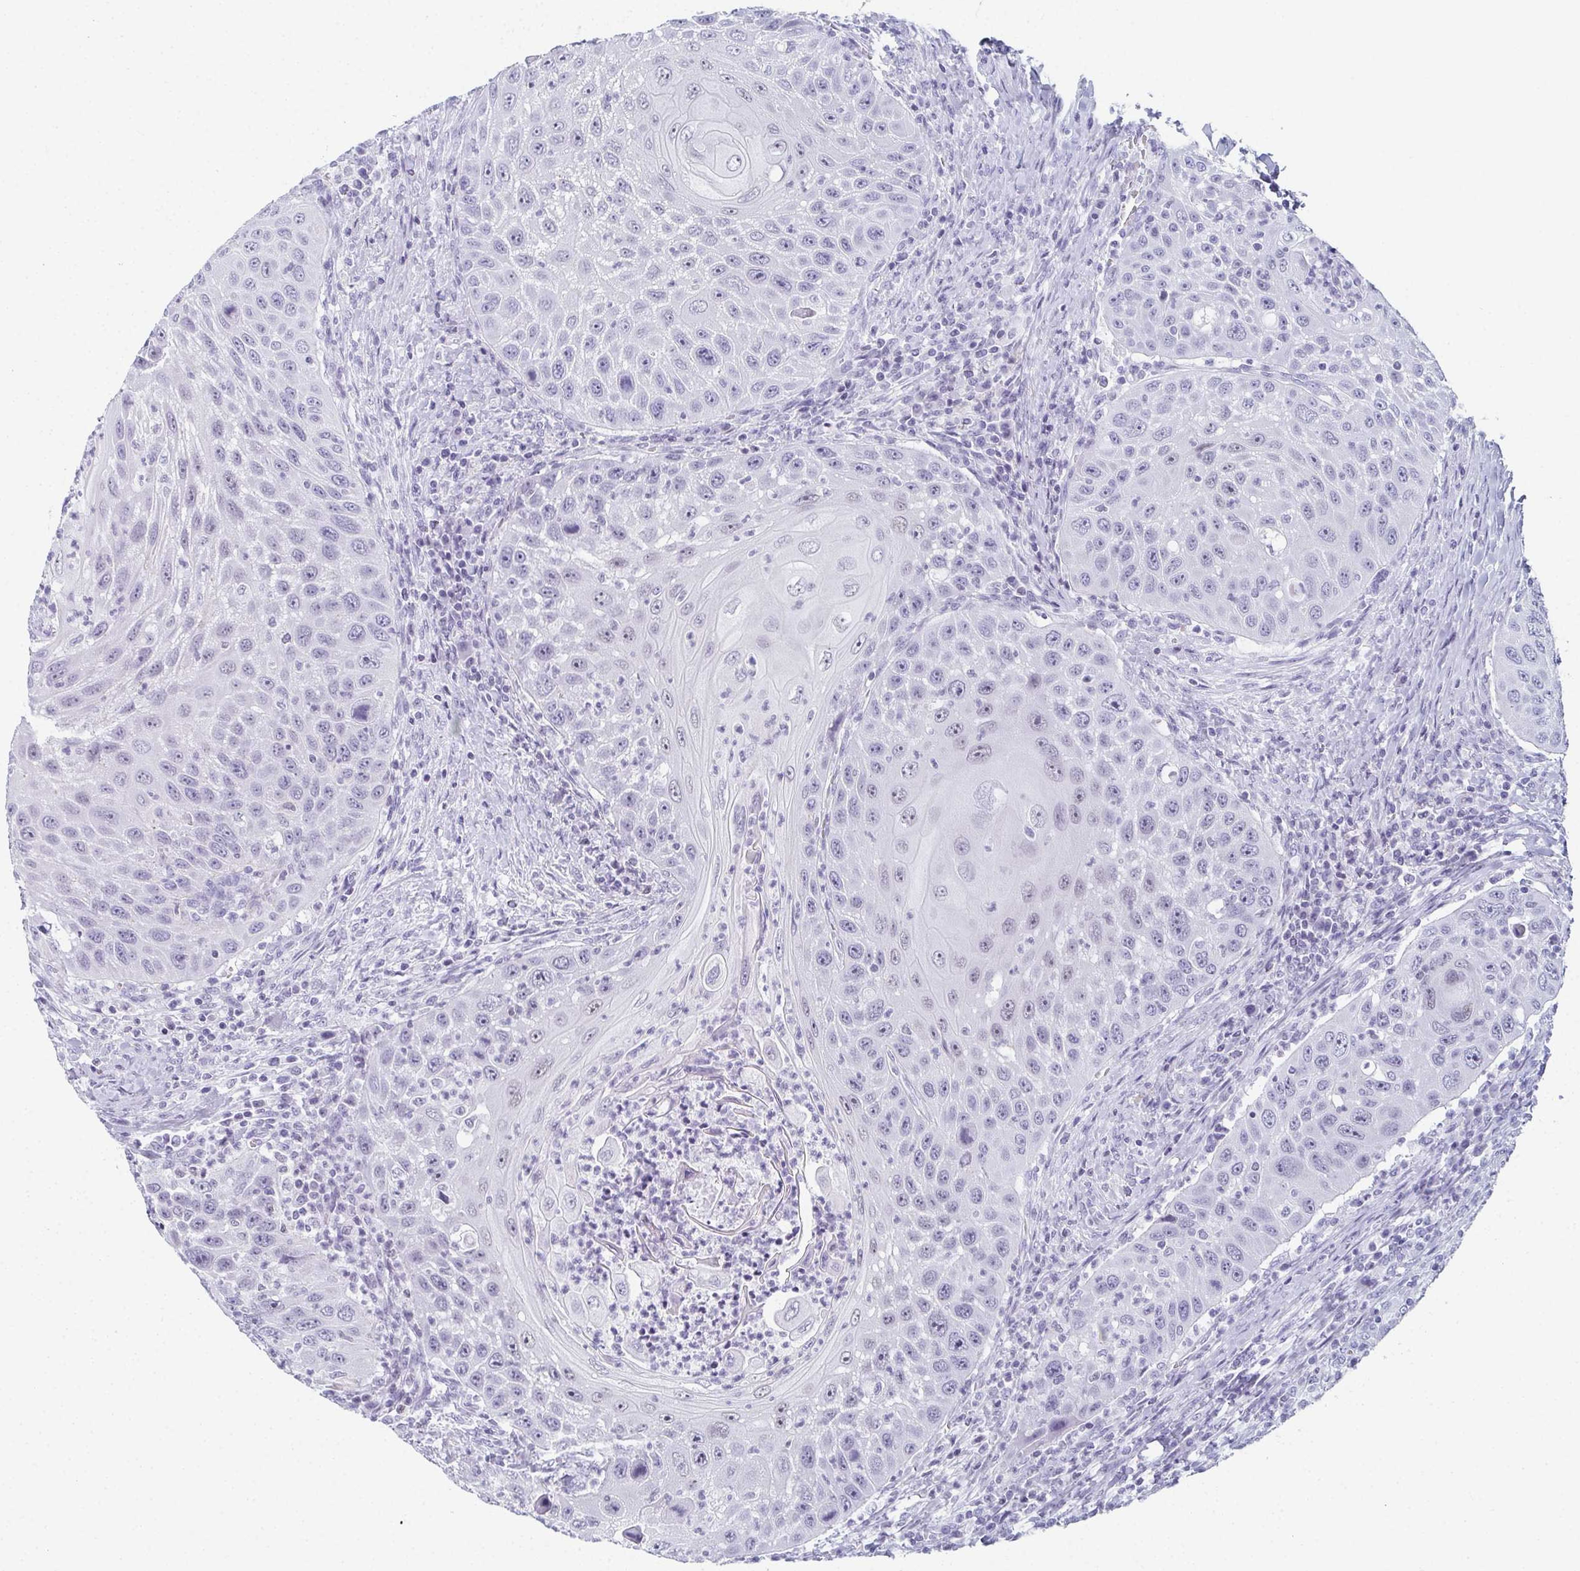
{"staining": {"intensity": "weak", "quantity": "<25%", "location": "nuclear"}, "tissue": "head and neck cancer", "cell_type": "Tumor cells", "image_type": "cancer", "snomed": [{"axis": "morphology", "description": "Squamous cell carcinoma, NOS"}, {"axis": "topography", "description": "Head-Neck"}], "caption": "This is an immunohistochemistry (IHC) image of head and neck cancer. There is no positivity in tumor cells.", "gene": "PYCR3", "patient": {"sex": "male", "age": 69}}